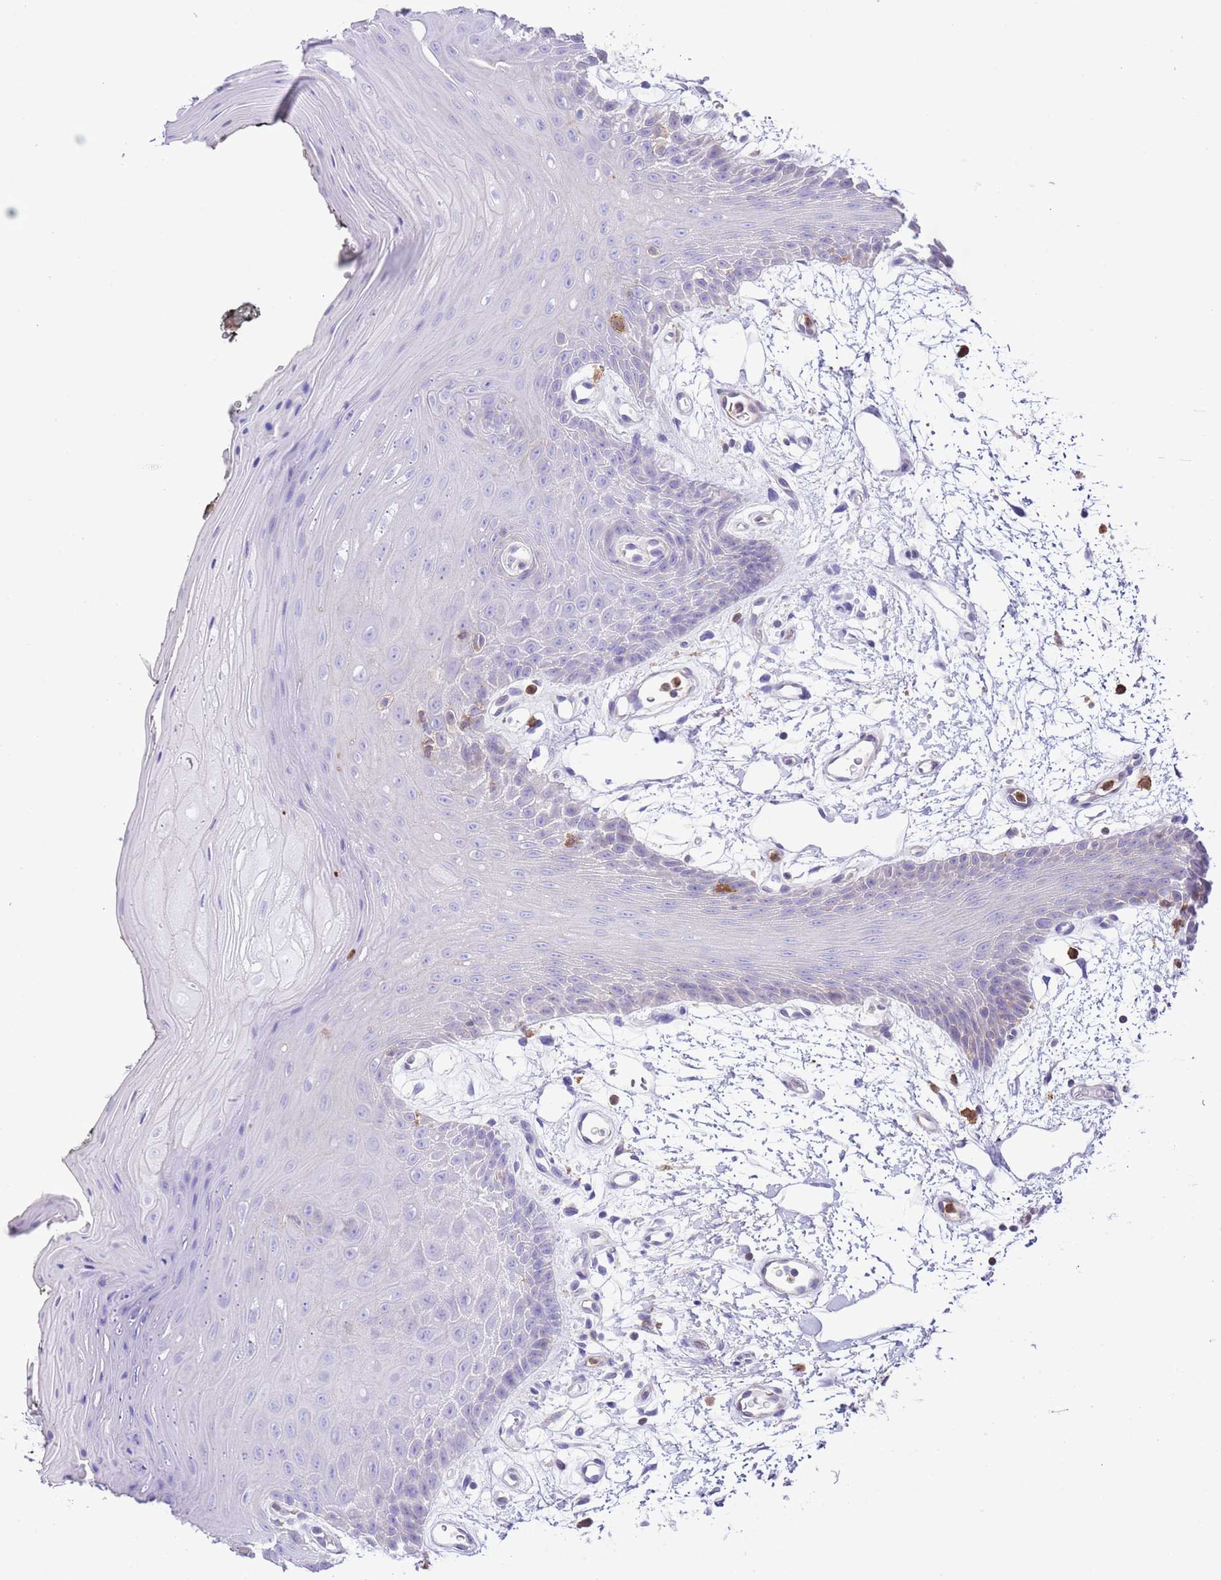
{"staining": {"intensity": "negative", "quantity": "none", "location": "none"}, "tissue": "oral mucosa", "cell_type": "Squamous epithelial cells", "image_type": "normal", "snomed": [{"axis": "morphology", "description": "Normal tissue, NOS"}, {"axis": "topography", "description": "Oral tissue"}, {"axis": "topography", "description": "Tounge, NOS"}], "caption": "DAB immunohistochemical staining of benign human oral mucosa reveals no significant expression in squamous epithelial cells. The staining is performed using DAB brown chromogen with nuclei counter-stained in using hematoxylin.", "gene": "EFHD2", "patient": {"sex": "female", "age": 59}}